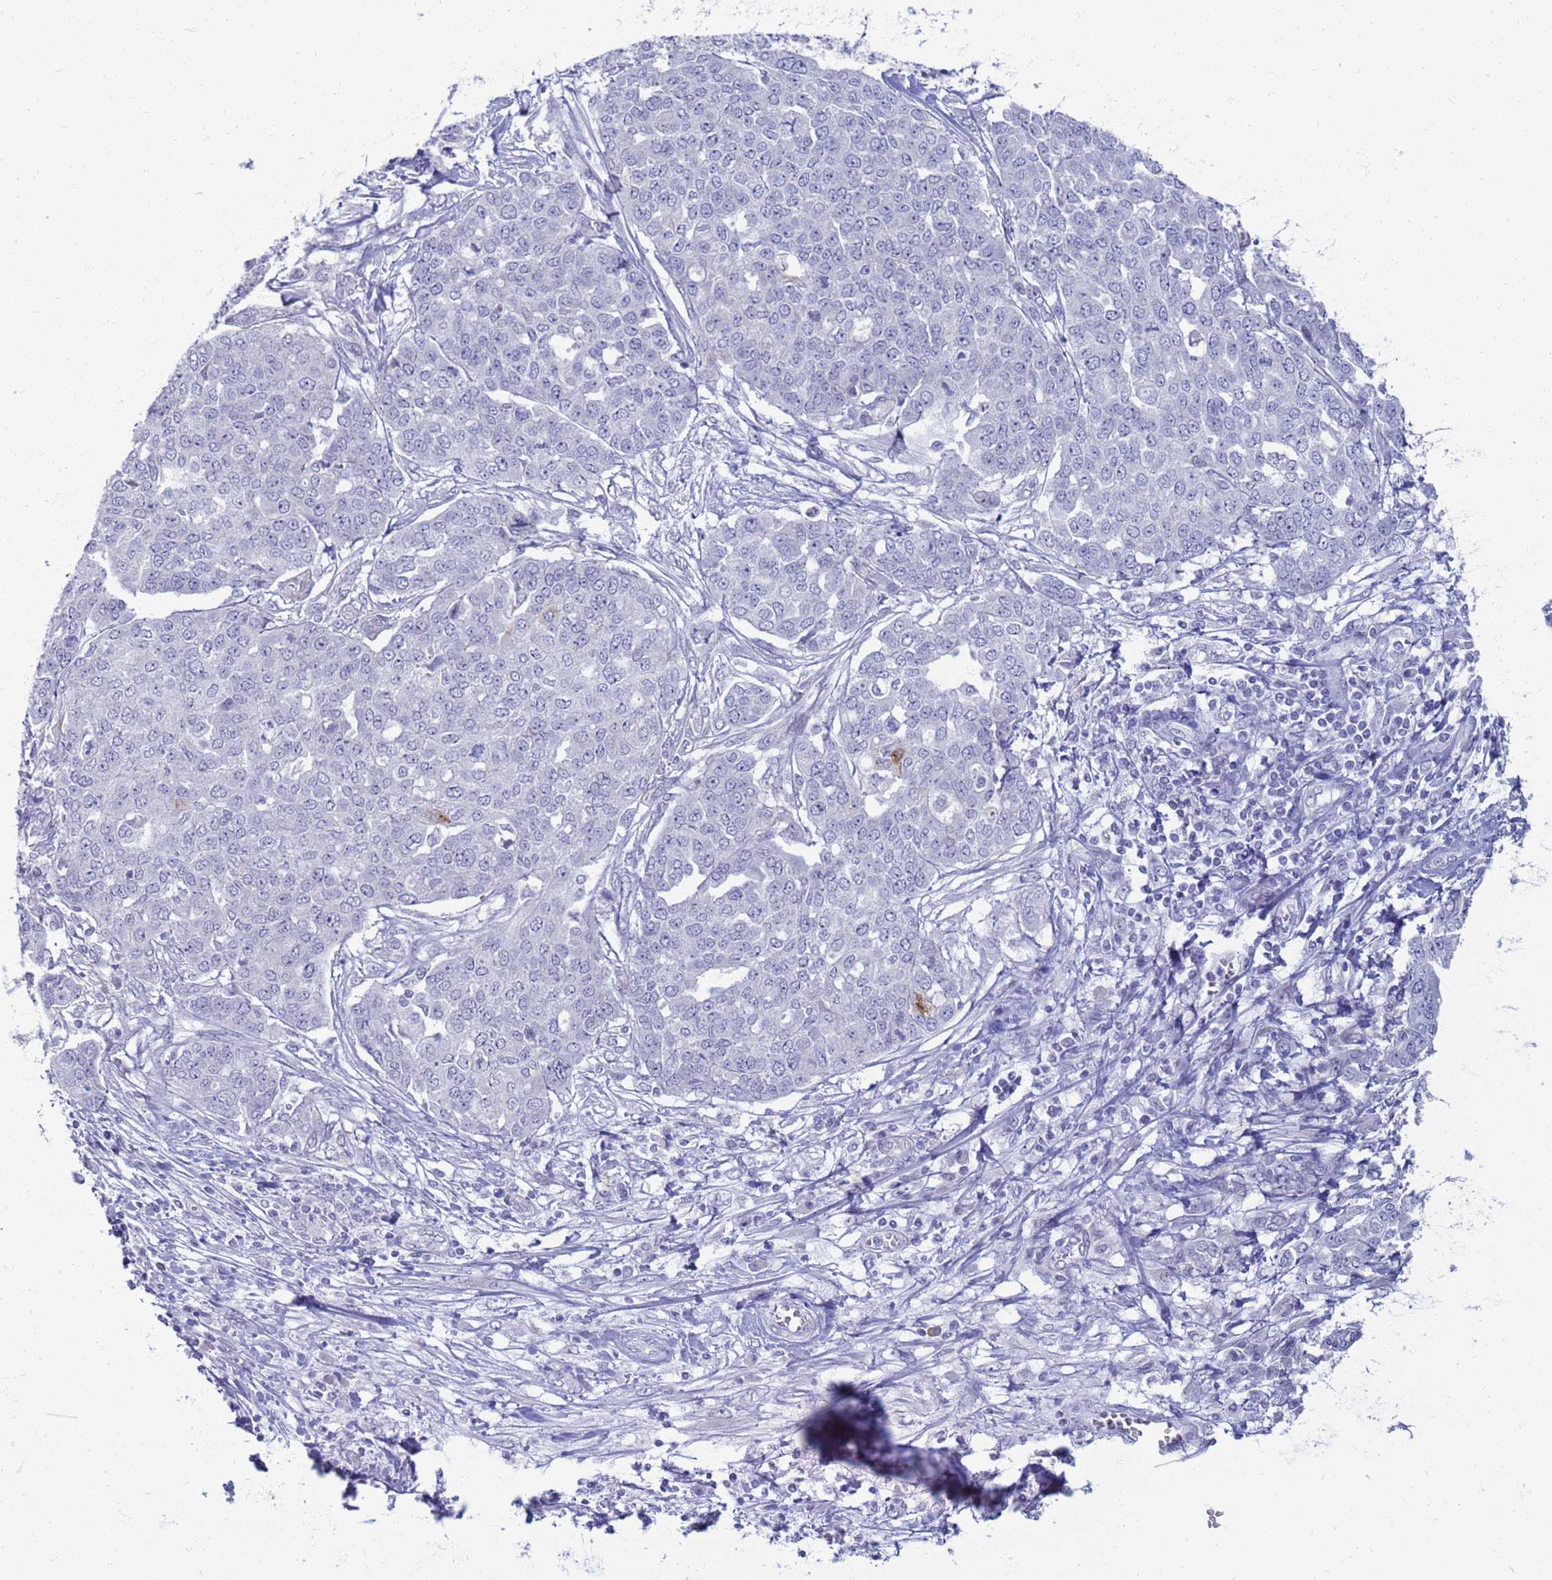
{"staining": {"intensity": "negative", "quantity": "none", "location": "none"}, "tissue": "ovarian cancer", "cell_type": "Tumor cells", "image_type": "cancer", "snomed": [{"axis": "morphology", "description": "Cystadenocarcinoma, serous, NOS"}, {"axis": "topography", "description": "Soft tissue"}, {"axis": "topography", "description": "Ovary"}], "caption": "DAB immunohistochemical staining of serous cystadenocarcinoma (ovarian) reveals no significant expression in tumor cells.", "gene": "CLCA2", "patient": {"sex": "female", "age": 57}}